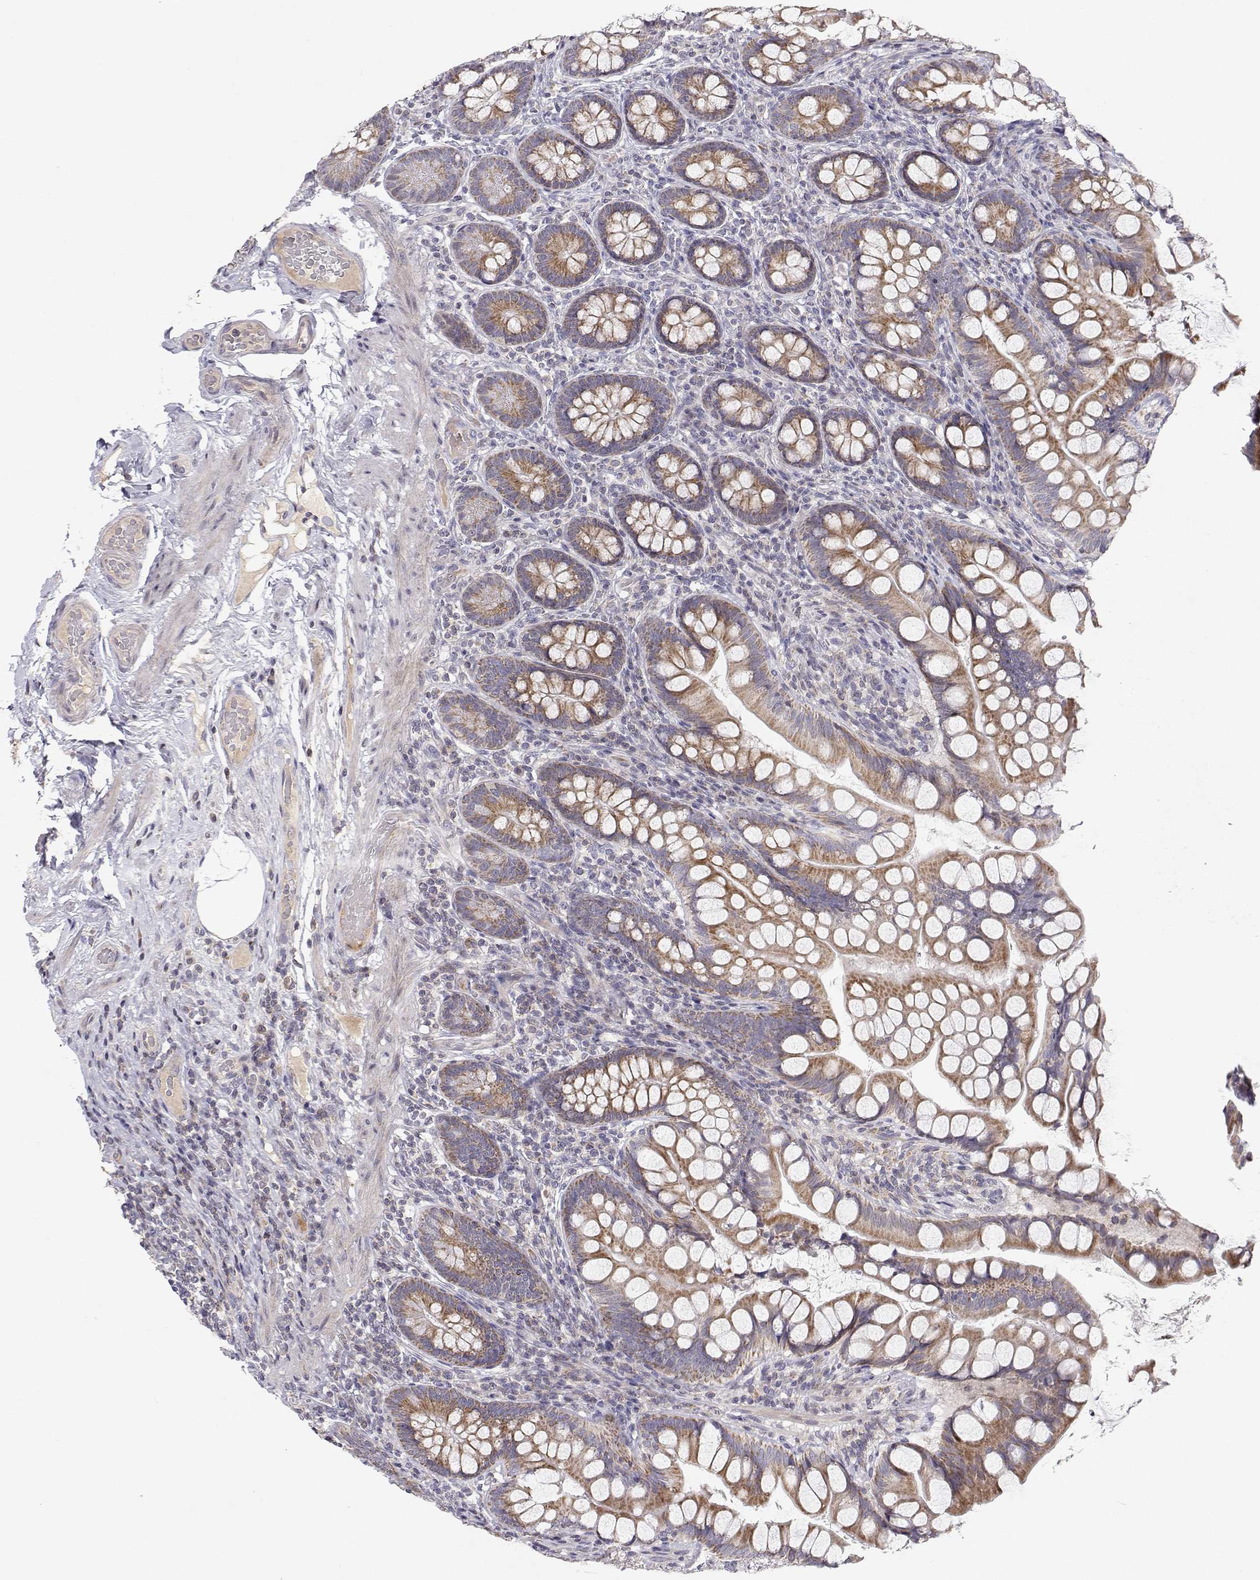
{"staining": {"intensity": "moderate", "quantity": ">75%", "location": "cytoplasmic/membranous"}, "tissue": "small intestine", "cell_type": "Glandular cells", "image_type": "normal", "snomed": [{"axis": "morphology", "description": "Normal tissue, NOS"}, {"axis": "topography", "description": "Small intestine"}], "caption": "Protein staining reveals moderate cytoplasmic/membranous staining in approximately >75% of glandular cells in unremarkable small intestine.", "gene": "MRPL3", "patient": {"sex": "male", "age": 70}}